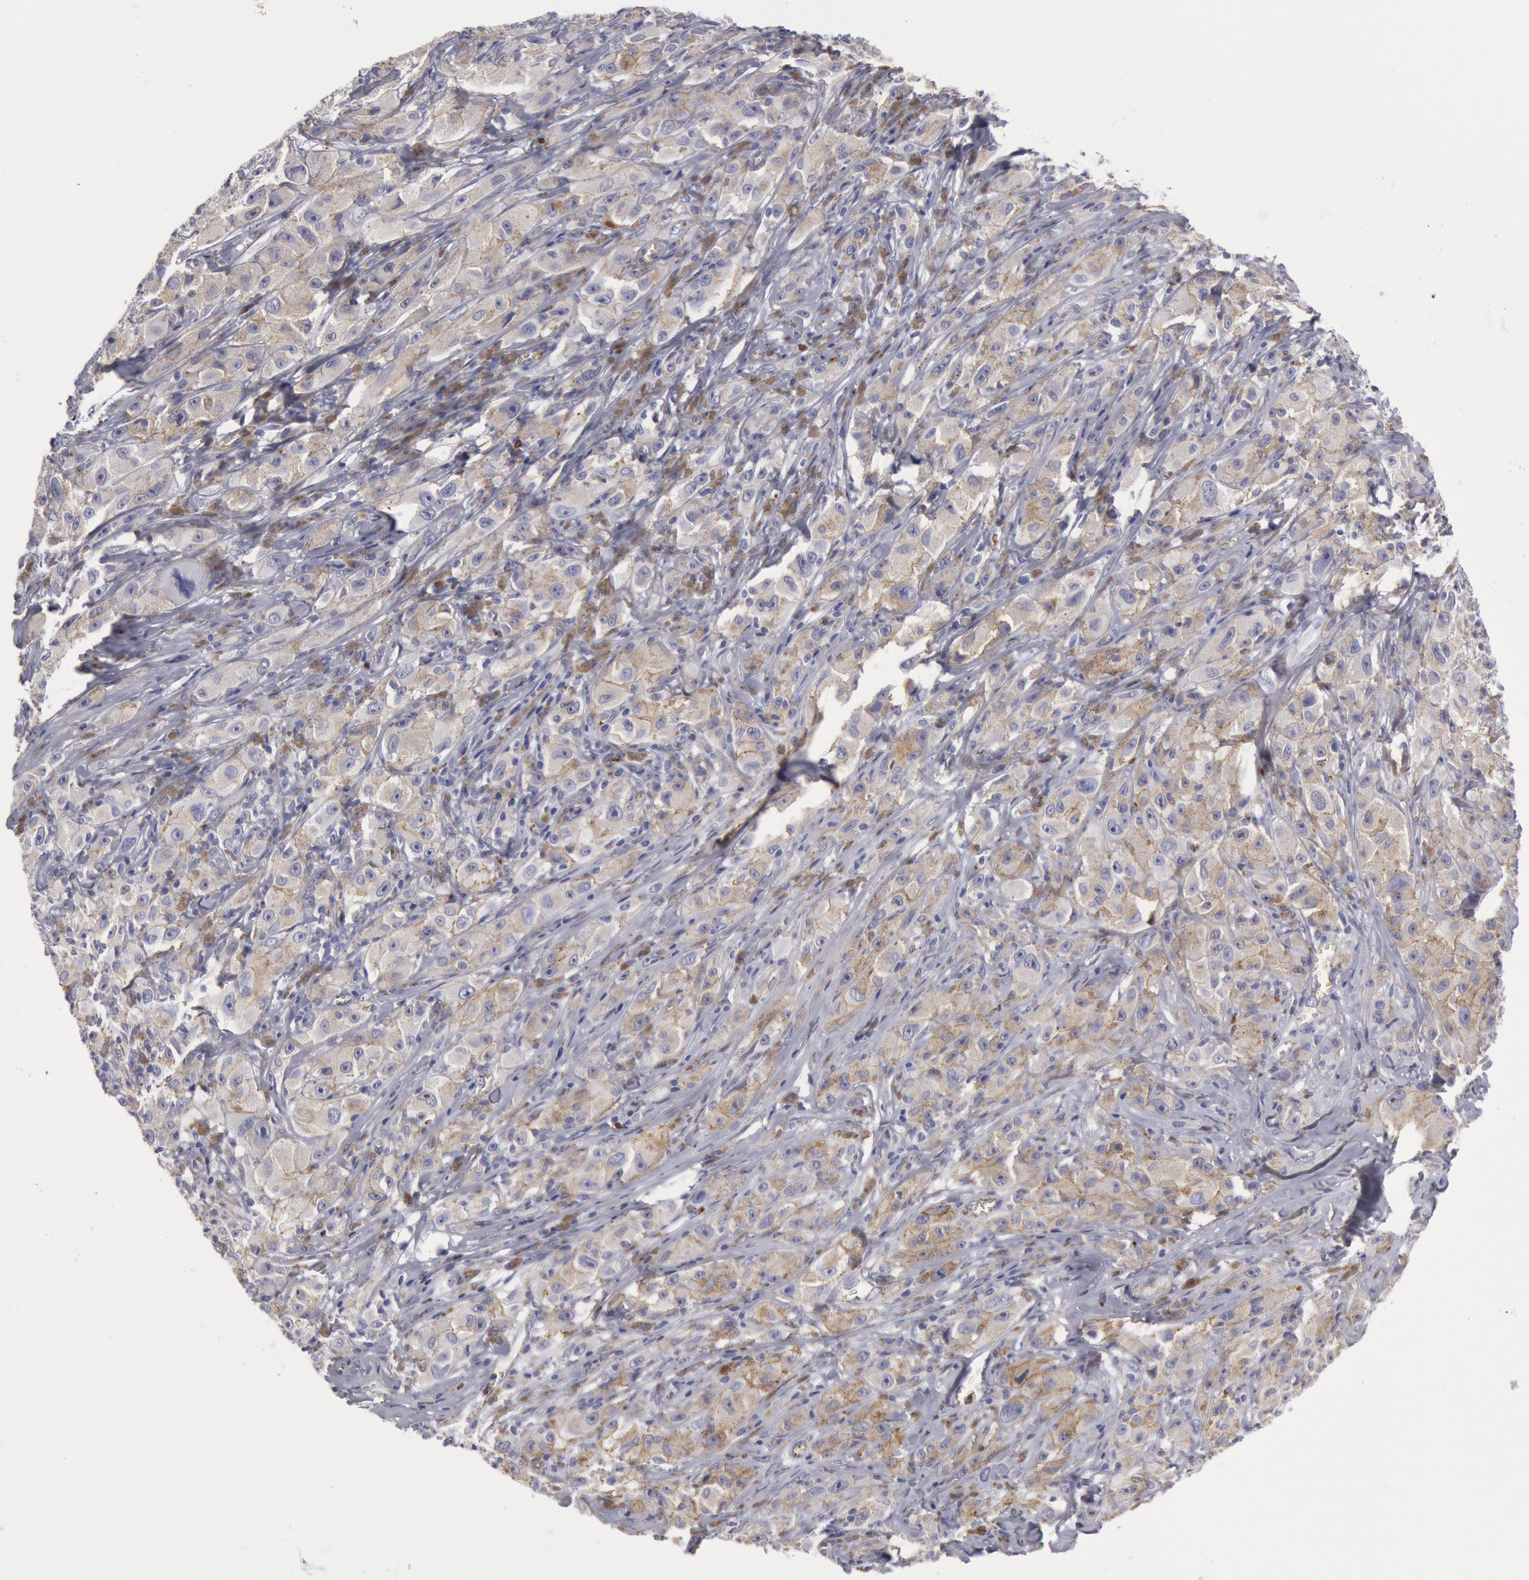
{"staining": {"intensity": "negative", "quantity": "none", "location": "none"}, "tissue": "melanoma", "cell_type": "Tumor cells", "image_type": "cancer", "snomed": [{"axis": "morphology", "description": "Malignant melanoma, NOS"}, {"axis": "topography", "description": "Skin"}], "caption": "Protein analysis of melanoma demonstrates no significant staining in tumor cells.", "gene": "FLOT1", "patient": {"sex": "male", "age": 56}}